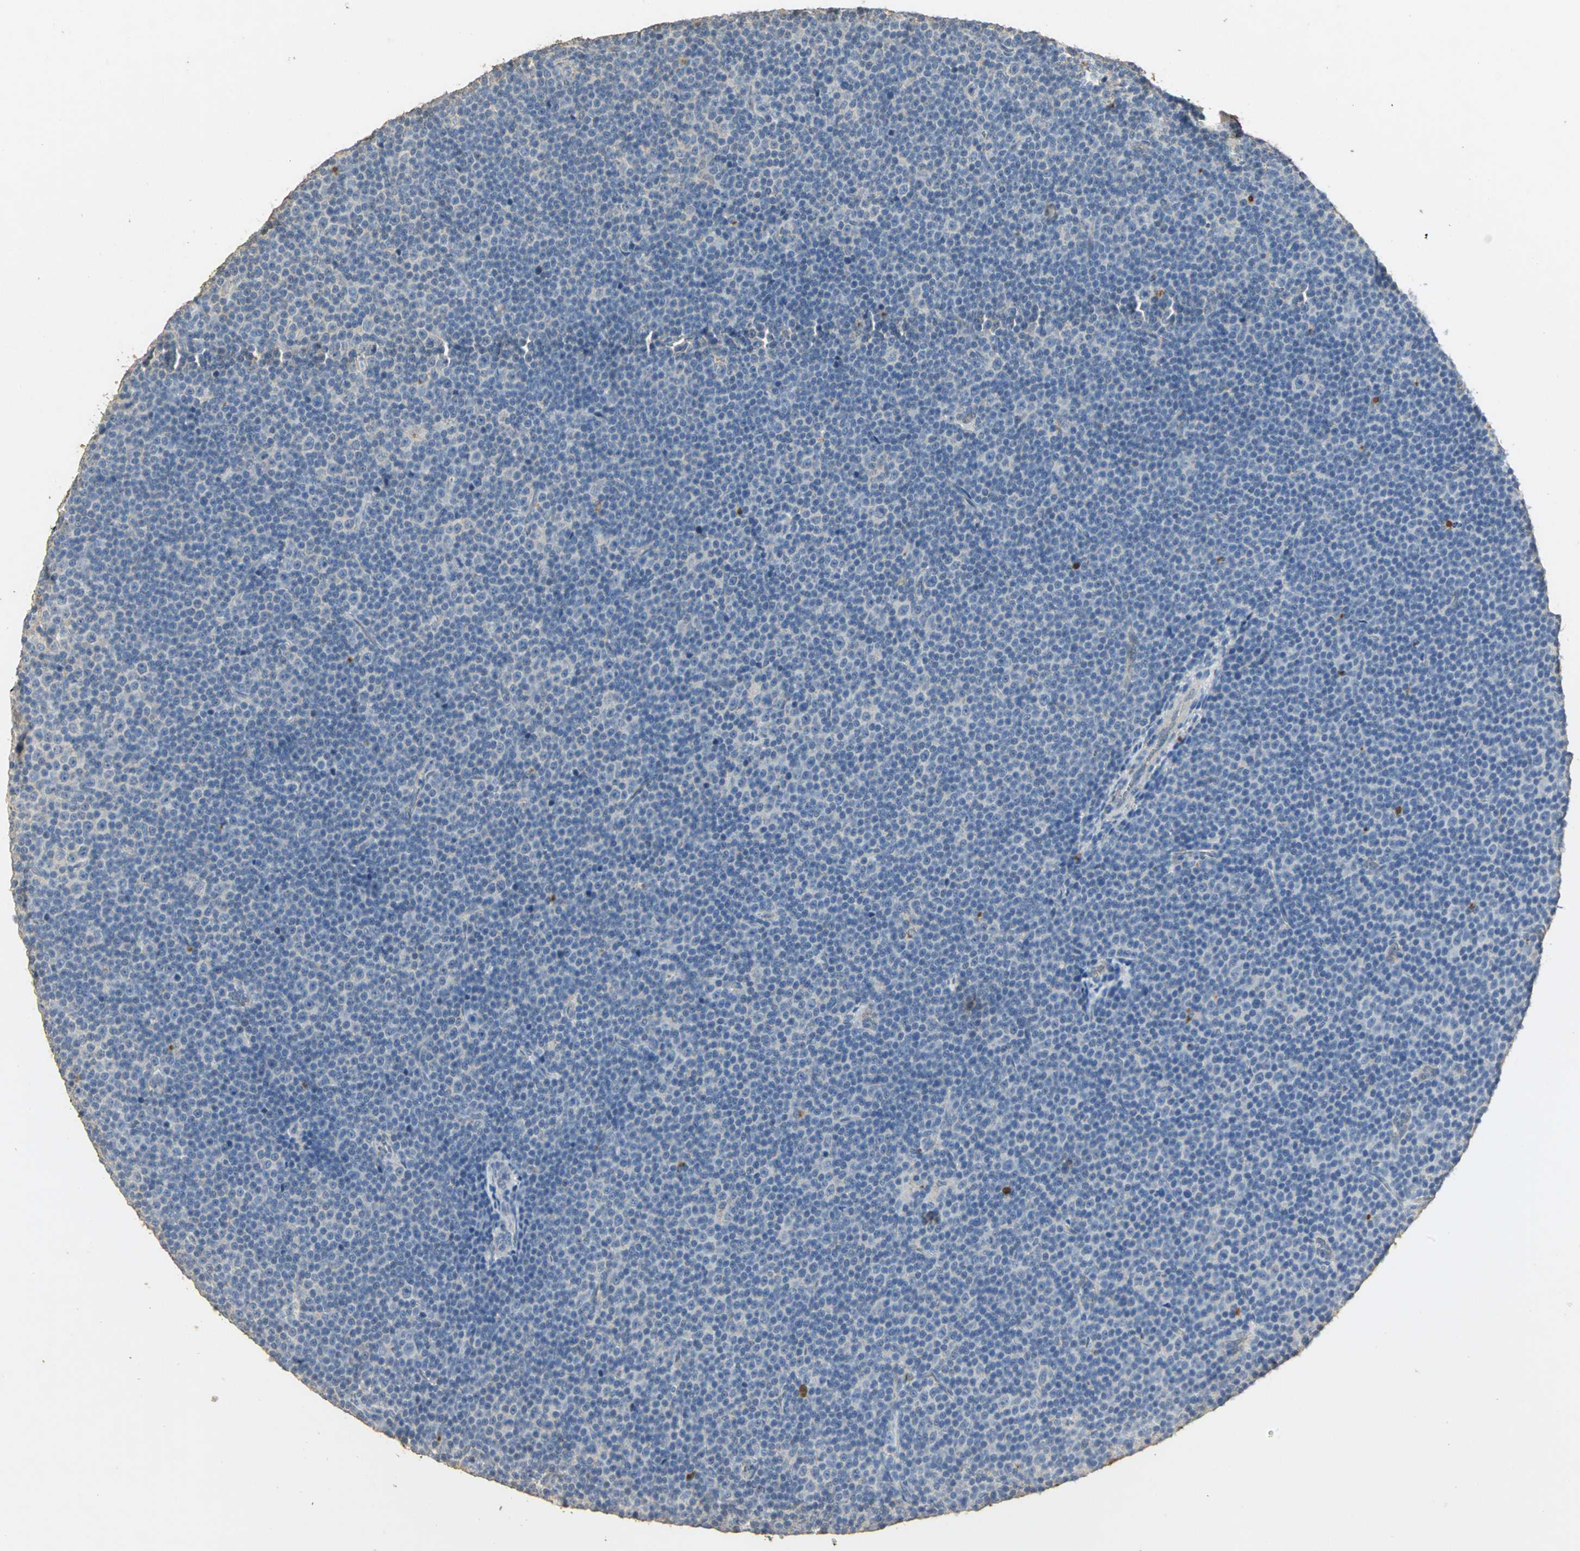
{"staining": {"intensity": "negative", "quantity": "none", "location": "none"}, "tissue": "lymphoma", "cell_type": "Tumor cells", "image_type": "cancer", "snomed": [{"axis": "morphology", "description": "Malignant lymphoma, non-Hodgkin's type, Low grade"}, {"axis": "topography", "description": "Lymph node"}], "caption": "DAB (3,3'-diaminobenzidine) immunohistochemical staining of human malignant lymphoma, non-Hodgkin's type (low-grade) reveals no significant staining in tumor cells.", "gene": "ASB9", "patient": {"sex": "female", "age": 67}}